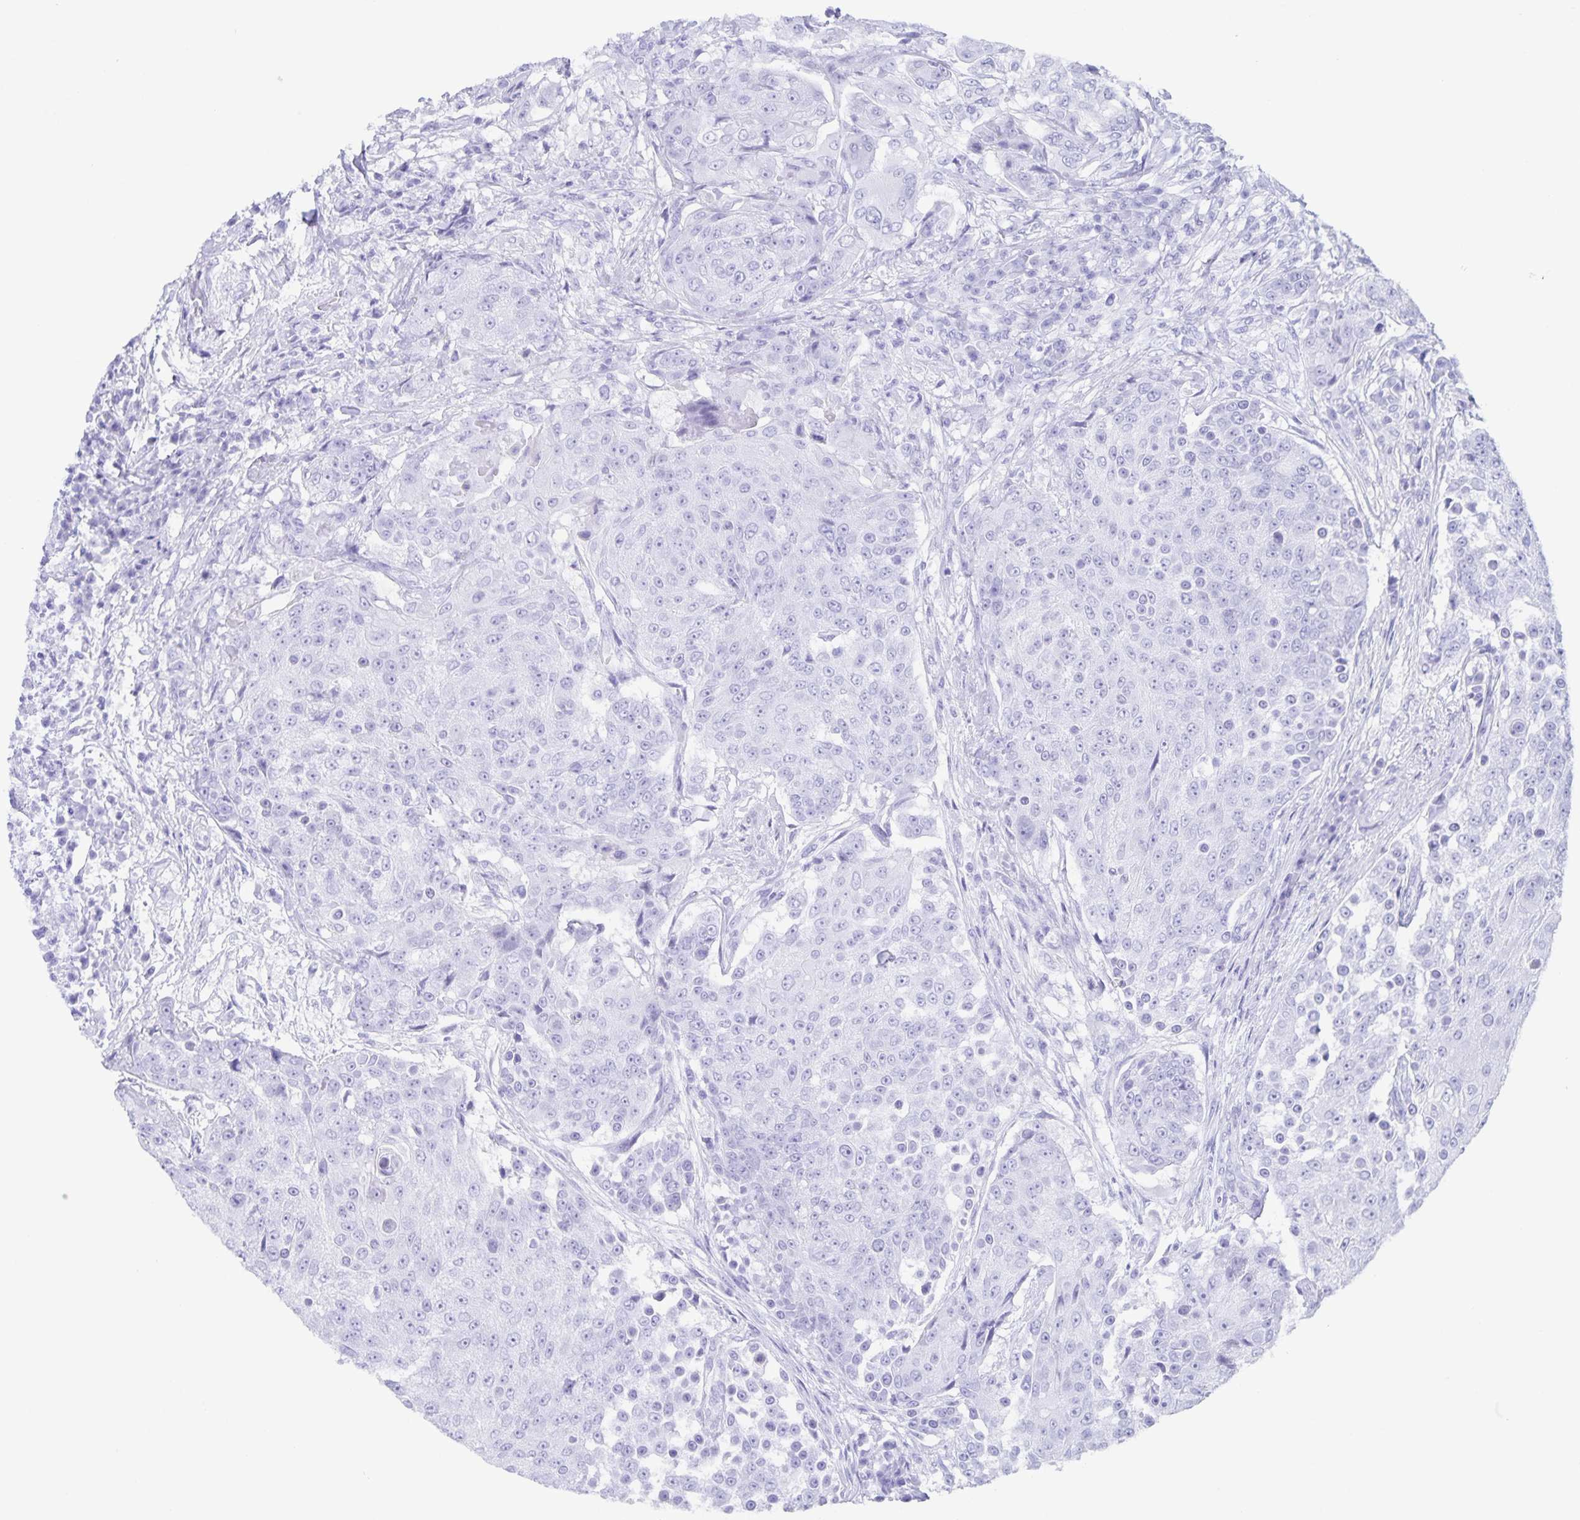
{"staining": {"intensity": "negative", "quantity": "none", "location": "none"}, "tissue": "urothelial cancer", "cell_type": "Tumor cells", "image_type": "cancer", "snomed": [{"axis": "morphology", "description": "Urothelial carcinoma, High grade"}, {"axis": "topography", "description": "Urinary bladder"}], "caption": "Micrograph shows no significant protein expression in tumor cells of urothelial cancer.", "gene": "AQP4", "patient": {"sex": "female", "age": 63}}